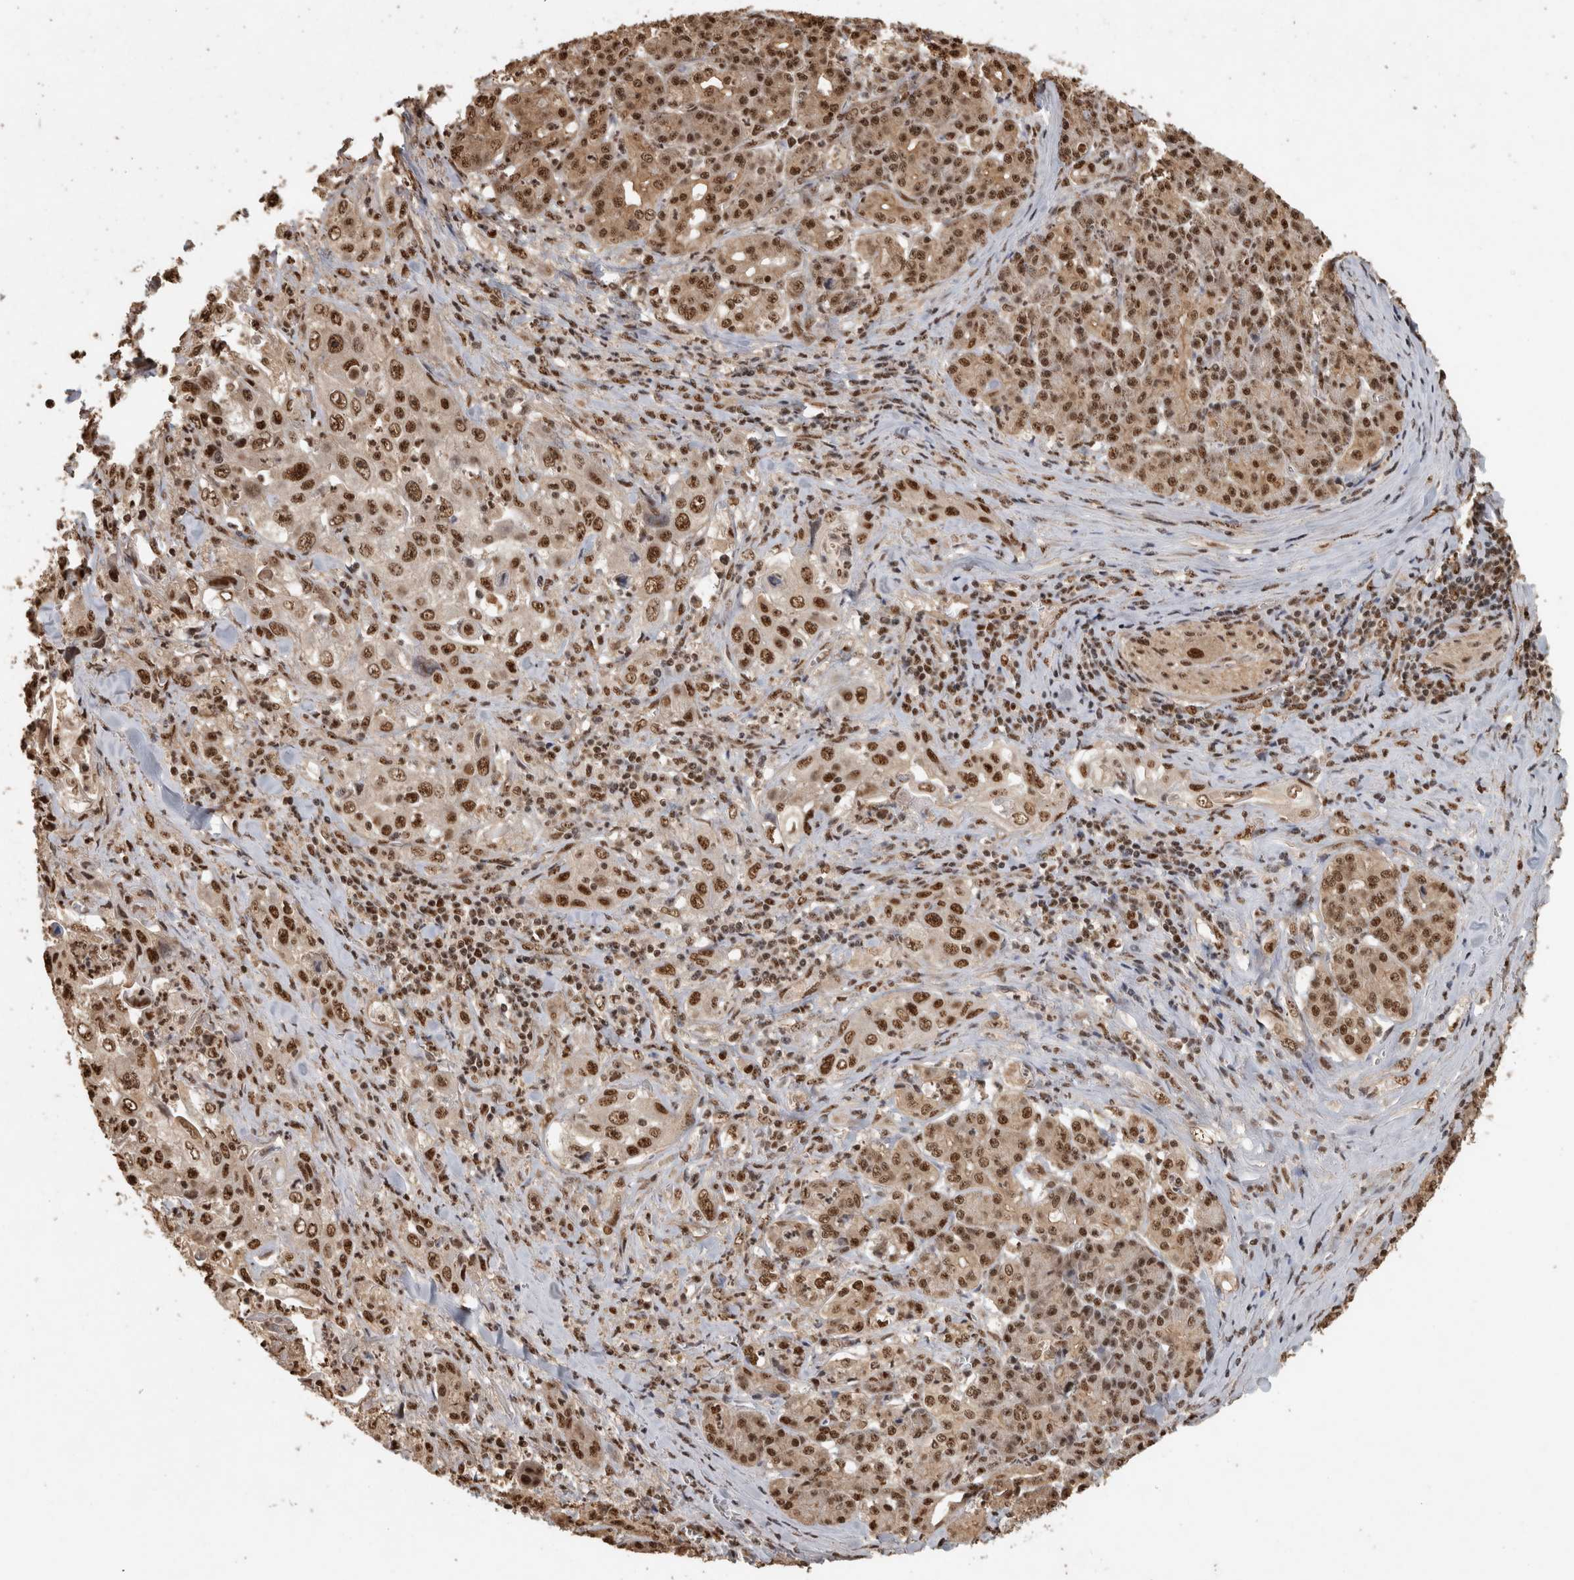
{"staining": {"intensity": "moderate", "quantity": ">75%", "location": "nuclear"}, "tissue": "pancreatic cancer", "cell_type": "Tumor cells", "image_type": "cancer", "snomed": [{"axis": "morphology", "description": "Adenocarcinoma, NOS"}, {"axis": "topography", "description": "Pancreas"}], "caption": "This image shows pancreatic cancer (adenocarcinoma) stained with IHC to label a protein in brown. The nuclear of tumor cells show moderate positivity for the protein. Nuclei are counter-stained blue.", "gene": "RAD50", "patient": {"sex": "male", "age": 70}}